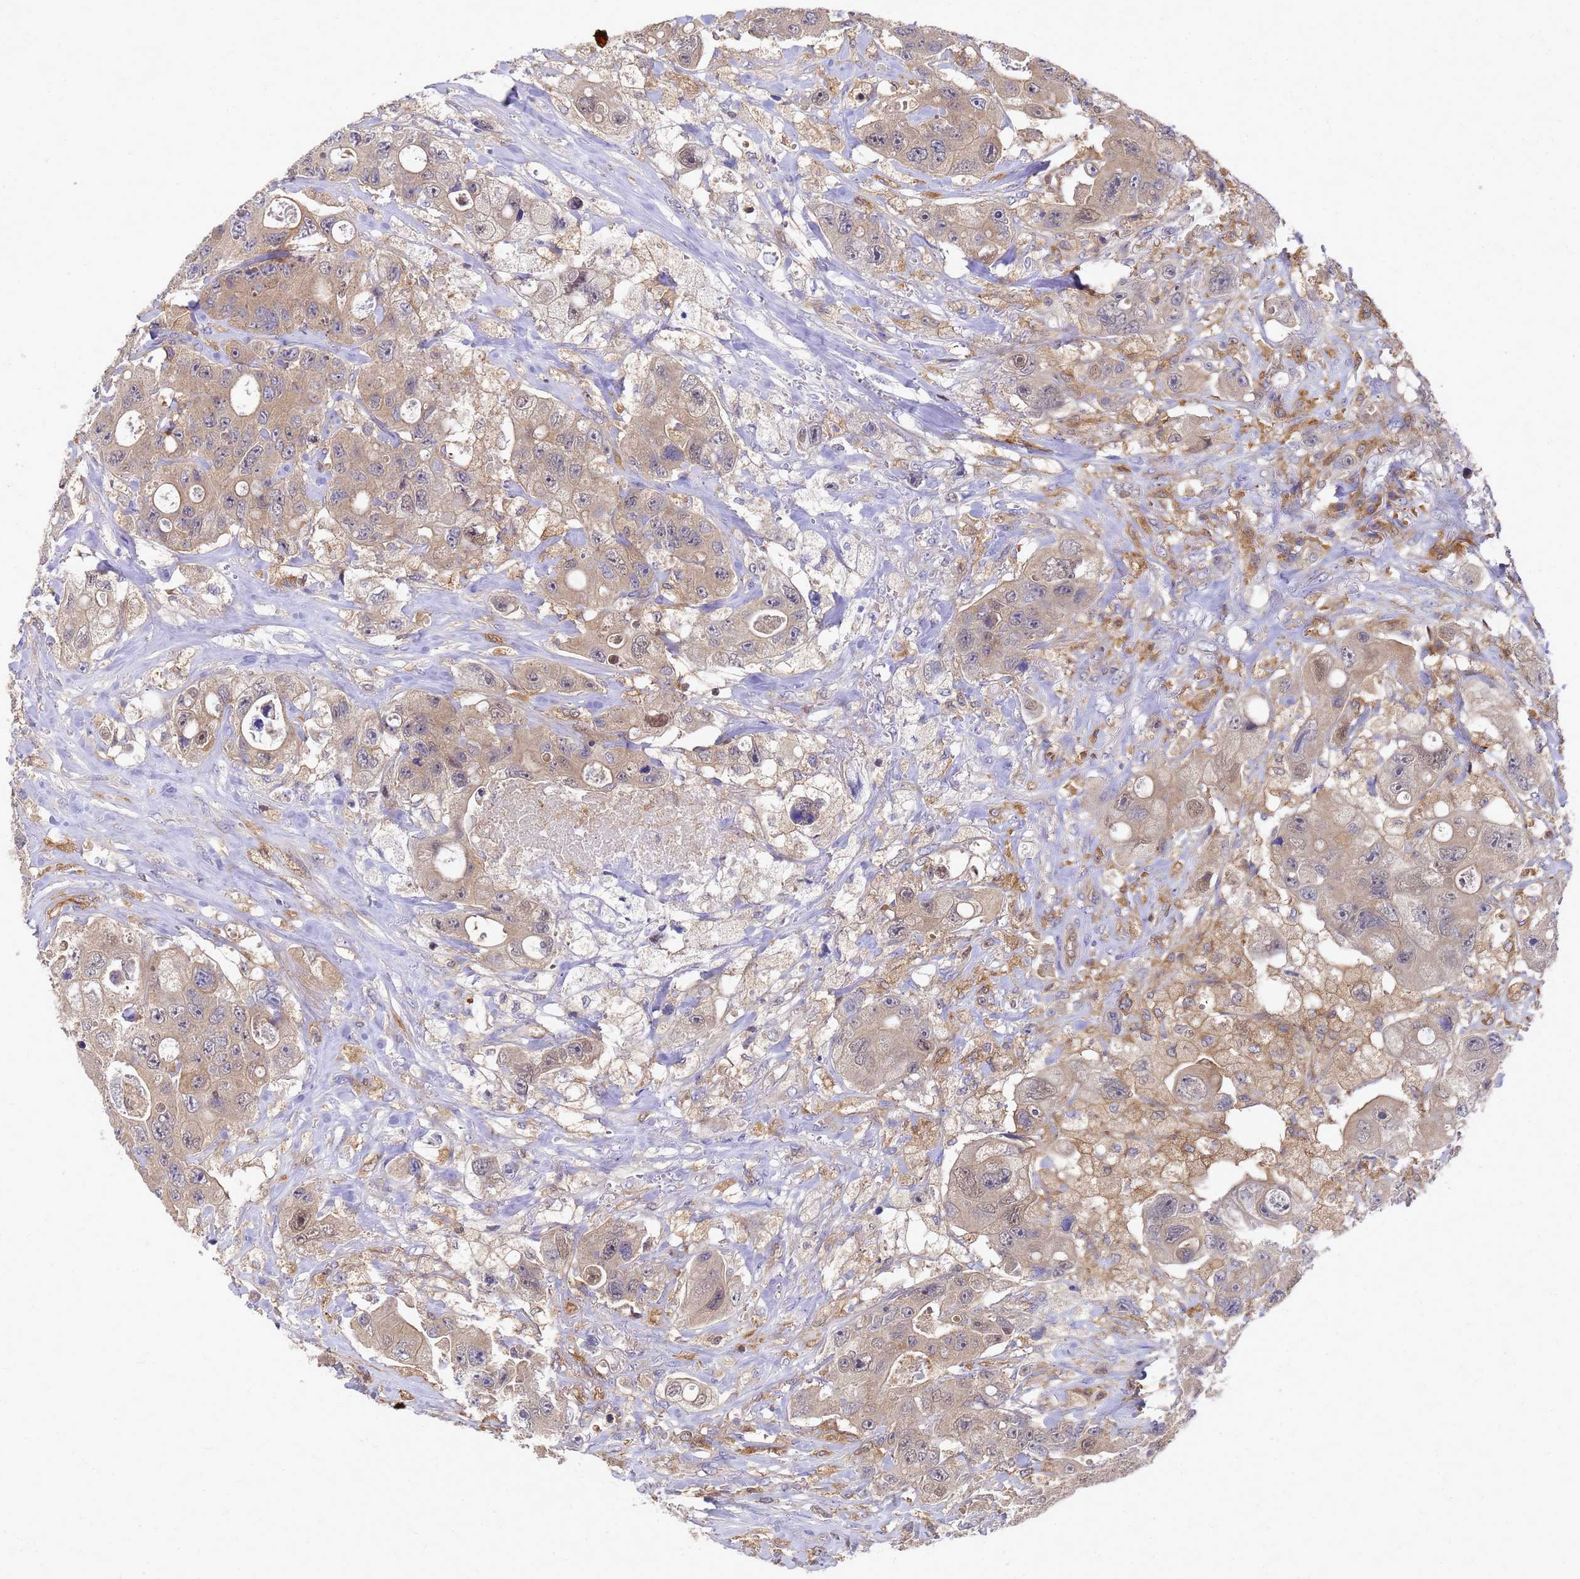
{"staining": {"intensity": "weak", "quantity": ">75%", "location": "cytoplasmic/membranous"}, "tissue": "colorectal cancer", "cell_type": "Tumor cells", "image_type": "cancer", "snomed": [{"axis": "morphology", "description": "Adenocarcinoma, NOS"}, {"axis": "topography", "description": "Colon"}], "caption": "Tumor cells display weak cytoplasmic/membranous positivity in about >75% of cells in colorectal adenocarcinoma.", "gene": "SLC35E2B", "patient": {"sex": "female", "age": 46}}